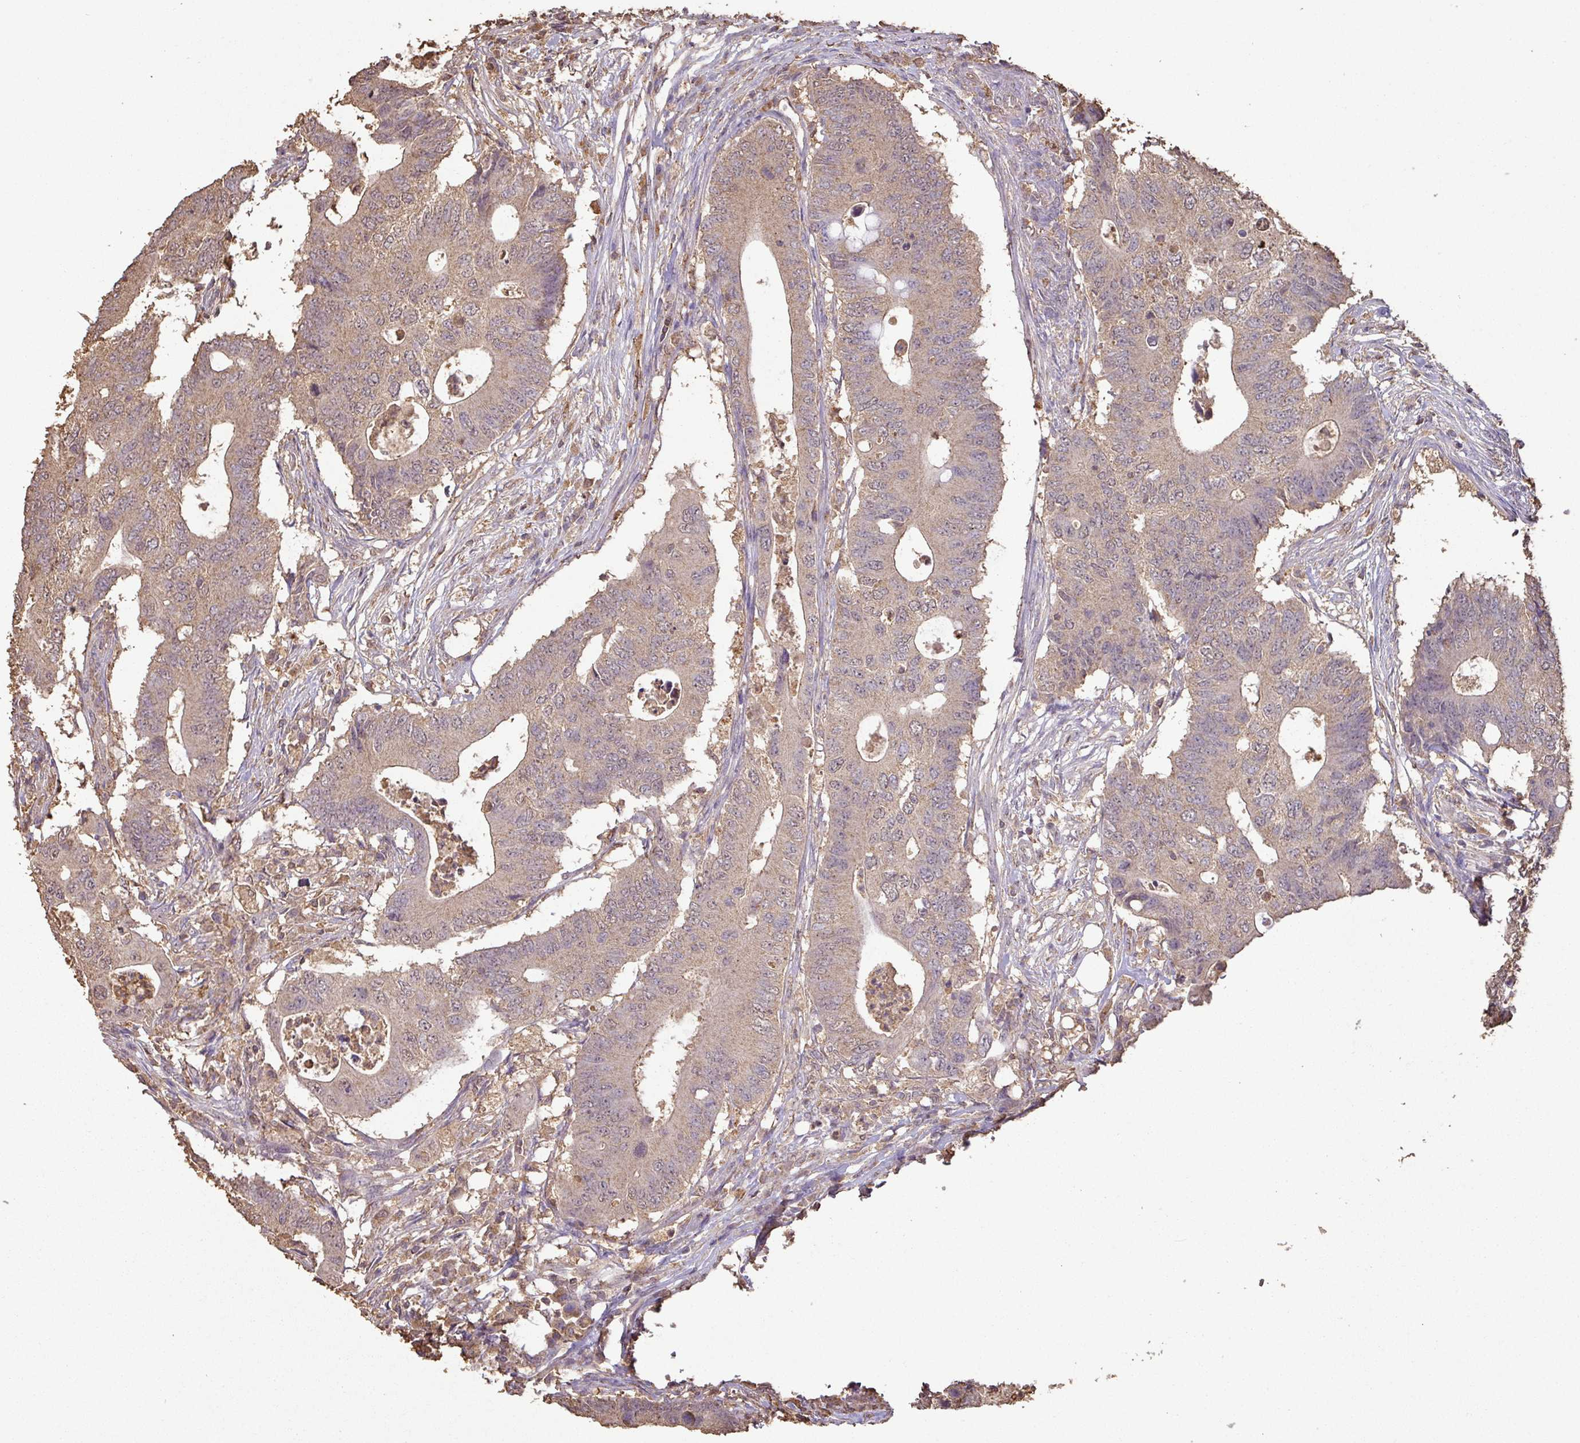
{"staining": {"intensity": "weak", "quantity": ">75%", "location": "cytoplasmic/membranous"}, "tissue": "colorectal cancer", "cell_type": "Tumor cells", "image_type": "cancer", "snomed": [{"axis": "morphology", "description": "Adenocarcinoma, NOS"}, {"axis": "topography", "description": "Colon"}], "caption": "Protein staining shows weak cytoplasmic/membranous positivity in approximately >75% of tumor cells in adenocarcinoma (colorectal).", "gene": "ATAT1", "patient": {"sex": "male", "age": 71}}